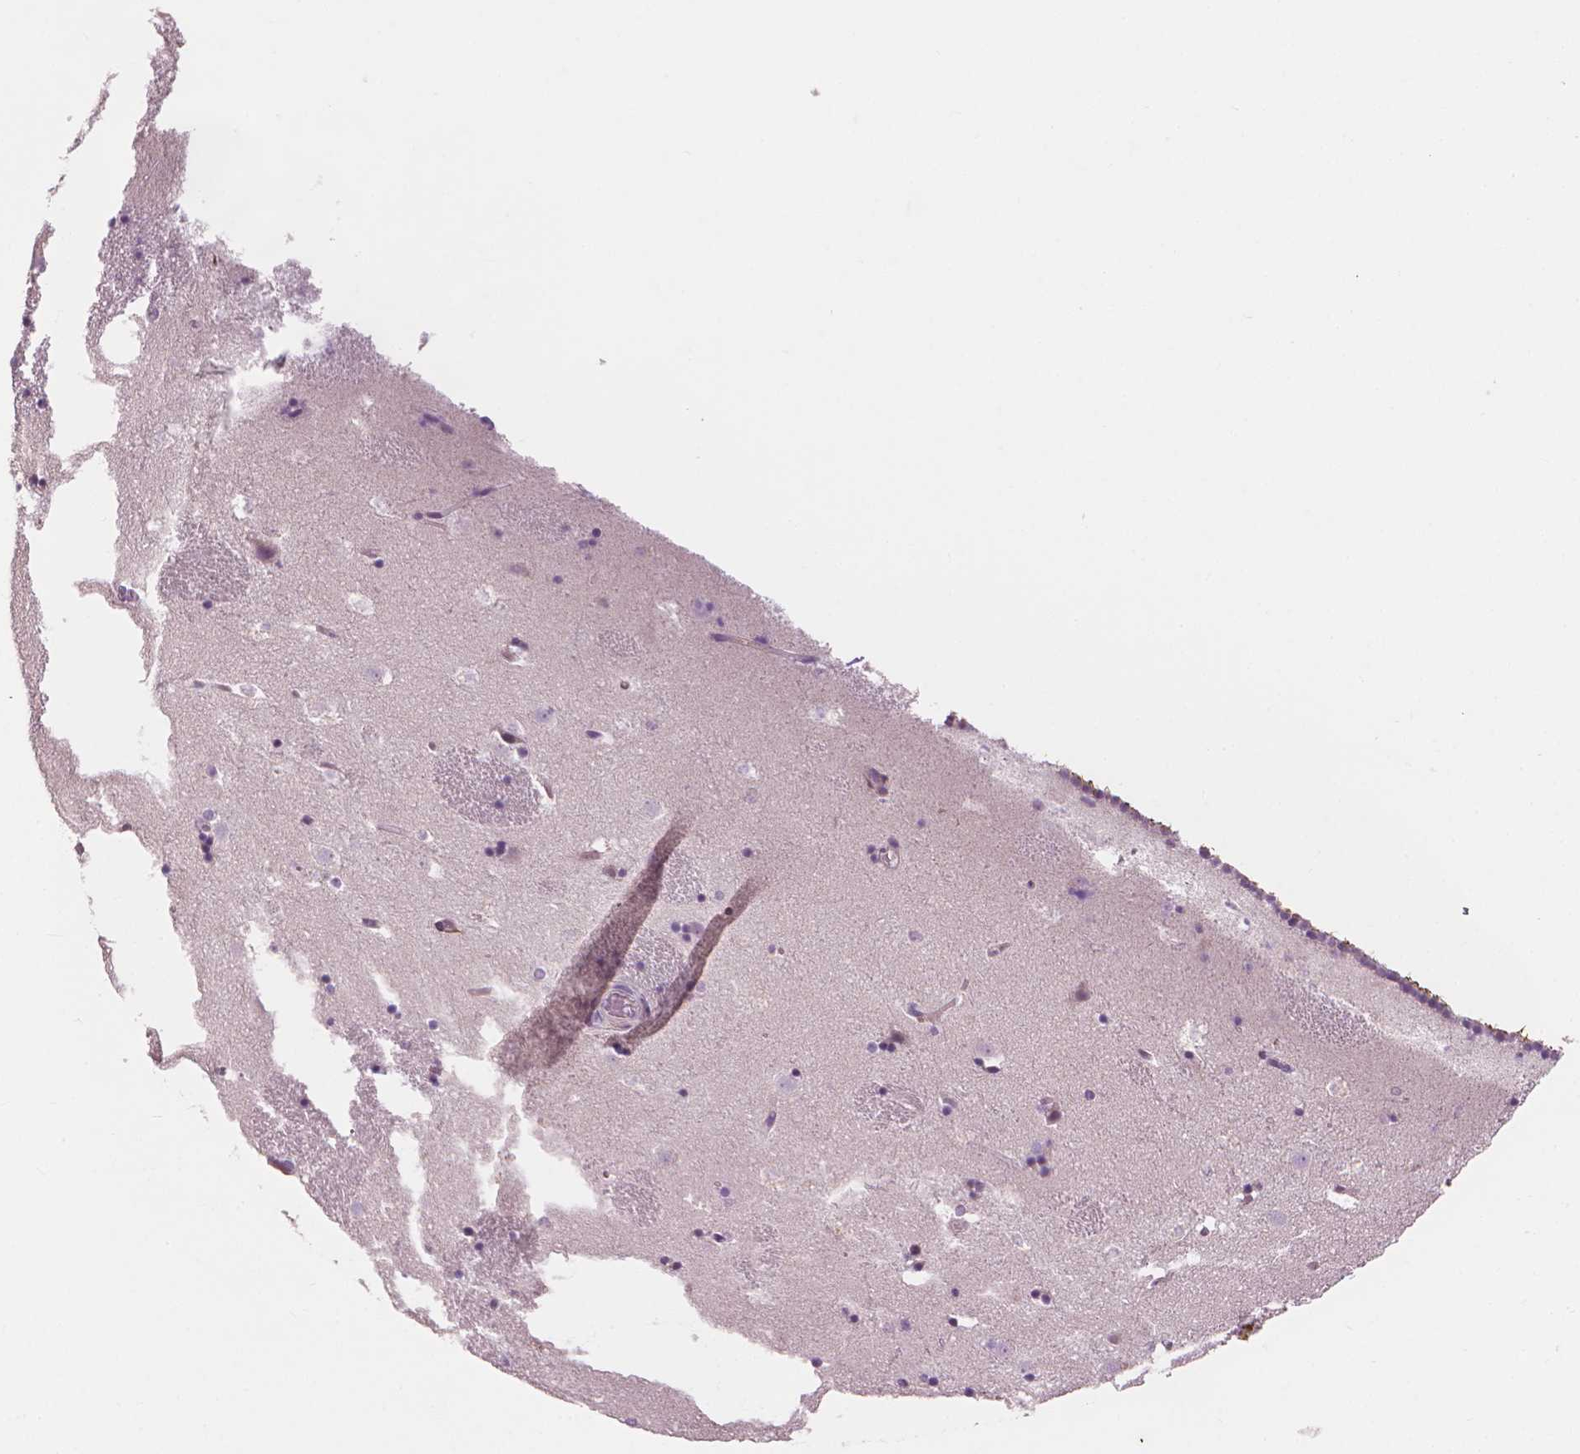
{"staining": {"intensity": "negative", "quantity": "none", "location": "none"}, "tissue": "caudate", "cell_type": "Glial cells", "image_type": "normal", "snomed": [{"axis": "morphology", "description": "Normal tissue, NOS"}, {"axis": "topography", "description": "Lateral ventricle wall"}], "caption": "Glial cells show no significant protein positivity in benign caudate.", "gene": "SAXO2", "patient": {"sex": "male", "age": 37}}